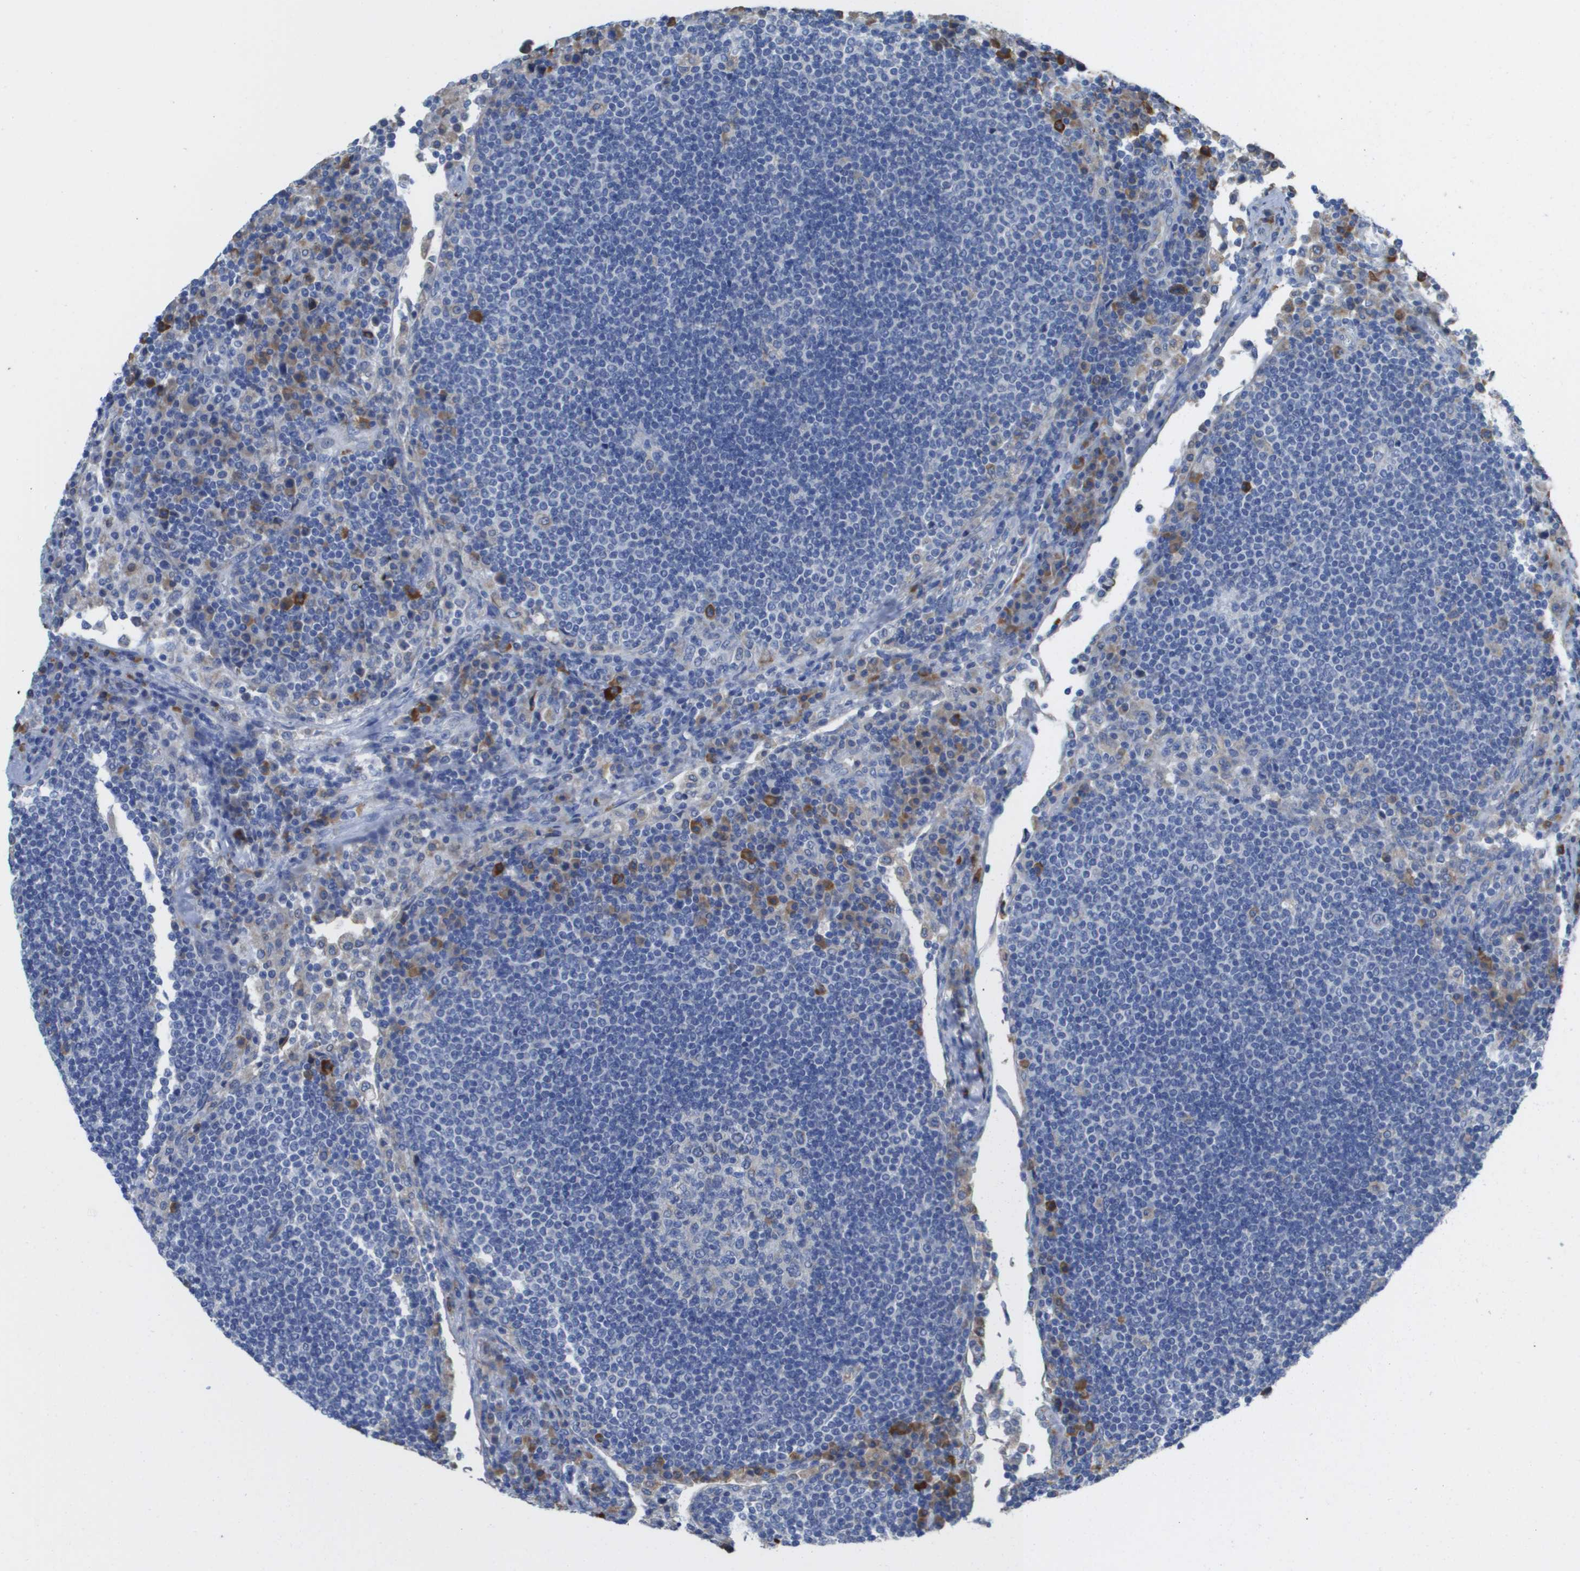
{"staining": {"intensity": "negative", "quantity": "none", "location": "none"}, "tissue": "lymph node", "cell_type": "Germinal center cells", "image_type": "normal", "snomed": [{"axis": "morphology", "description": "Normal tissue, NOS"}, {"axis": "topography", "description": "Lymph node"}], "caption": "Immunohistochemical staining of normal lymph node demonstrates no significant expression in germinal center cells.", "gene": "SDR42E1", "patient": {"sex": "female", "age": 53}}